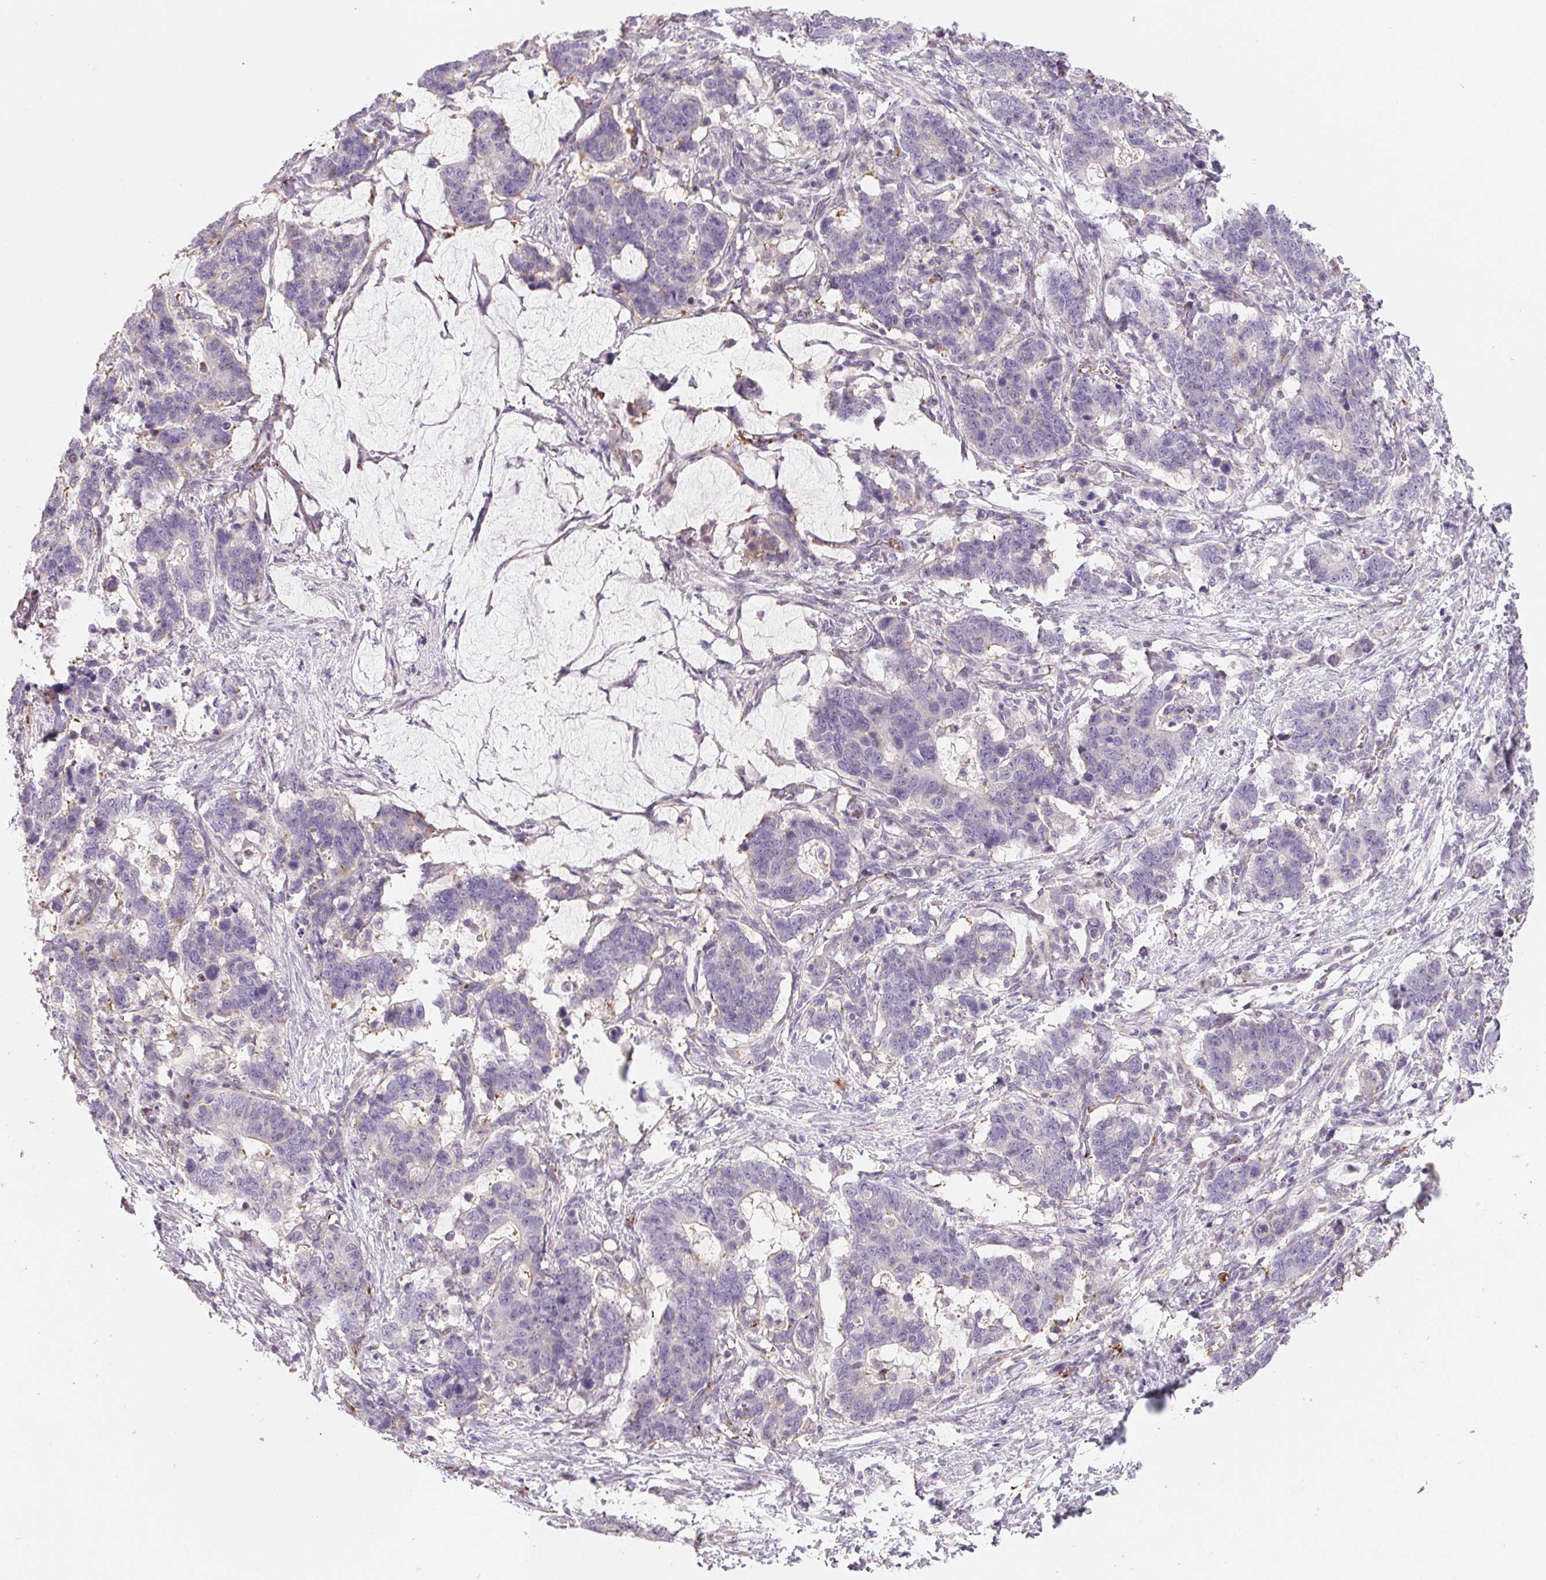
{"staining": {"intensity": "negative", "quantity": "none", "location": "none"}, "tissue": "stomach cancer", "cell_type": "Tumor cells", "image_type": "cancer", "snomed": [{"axis": "morphology", "description": "Normal tissue, NOS"}, {"axis": "morphology", "description": "Adenocarcinoma, NOS"}, {"axis": "topography", "description": "Stomach"}], "caption": "Histopathology image shows no significant protein staining in tumor cells of stomach cancer (adenocarcinoma). (DAB (3,3'-diaminobenzidine) immunohistochemistry (IHC) visualized using brightfield microscopy, high magnification).", "gene": "ANKRD13B", "patient": {"sex": "female", "age": 64}}